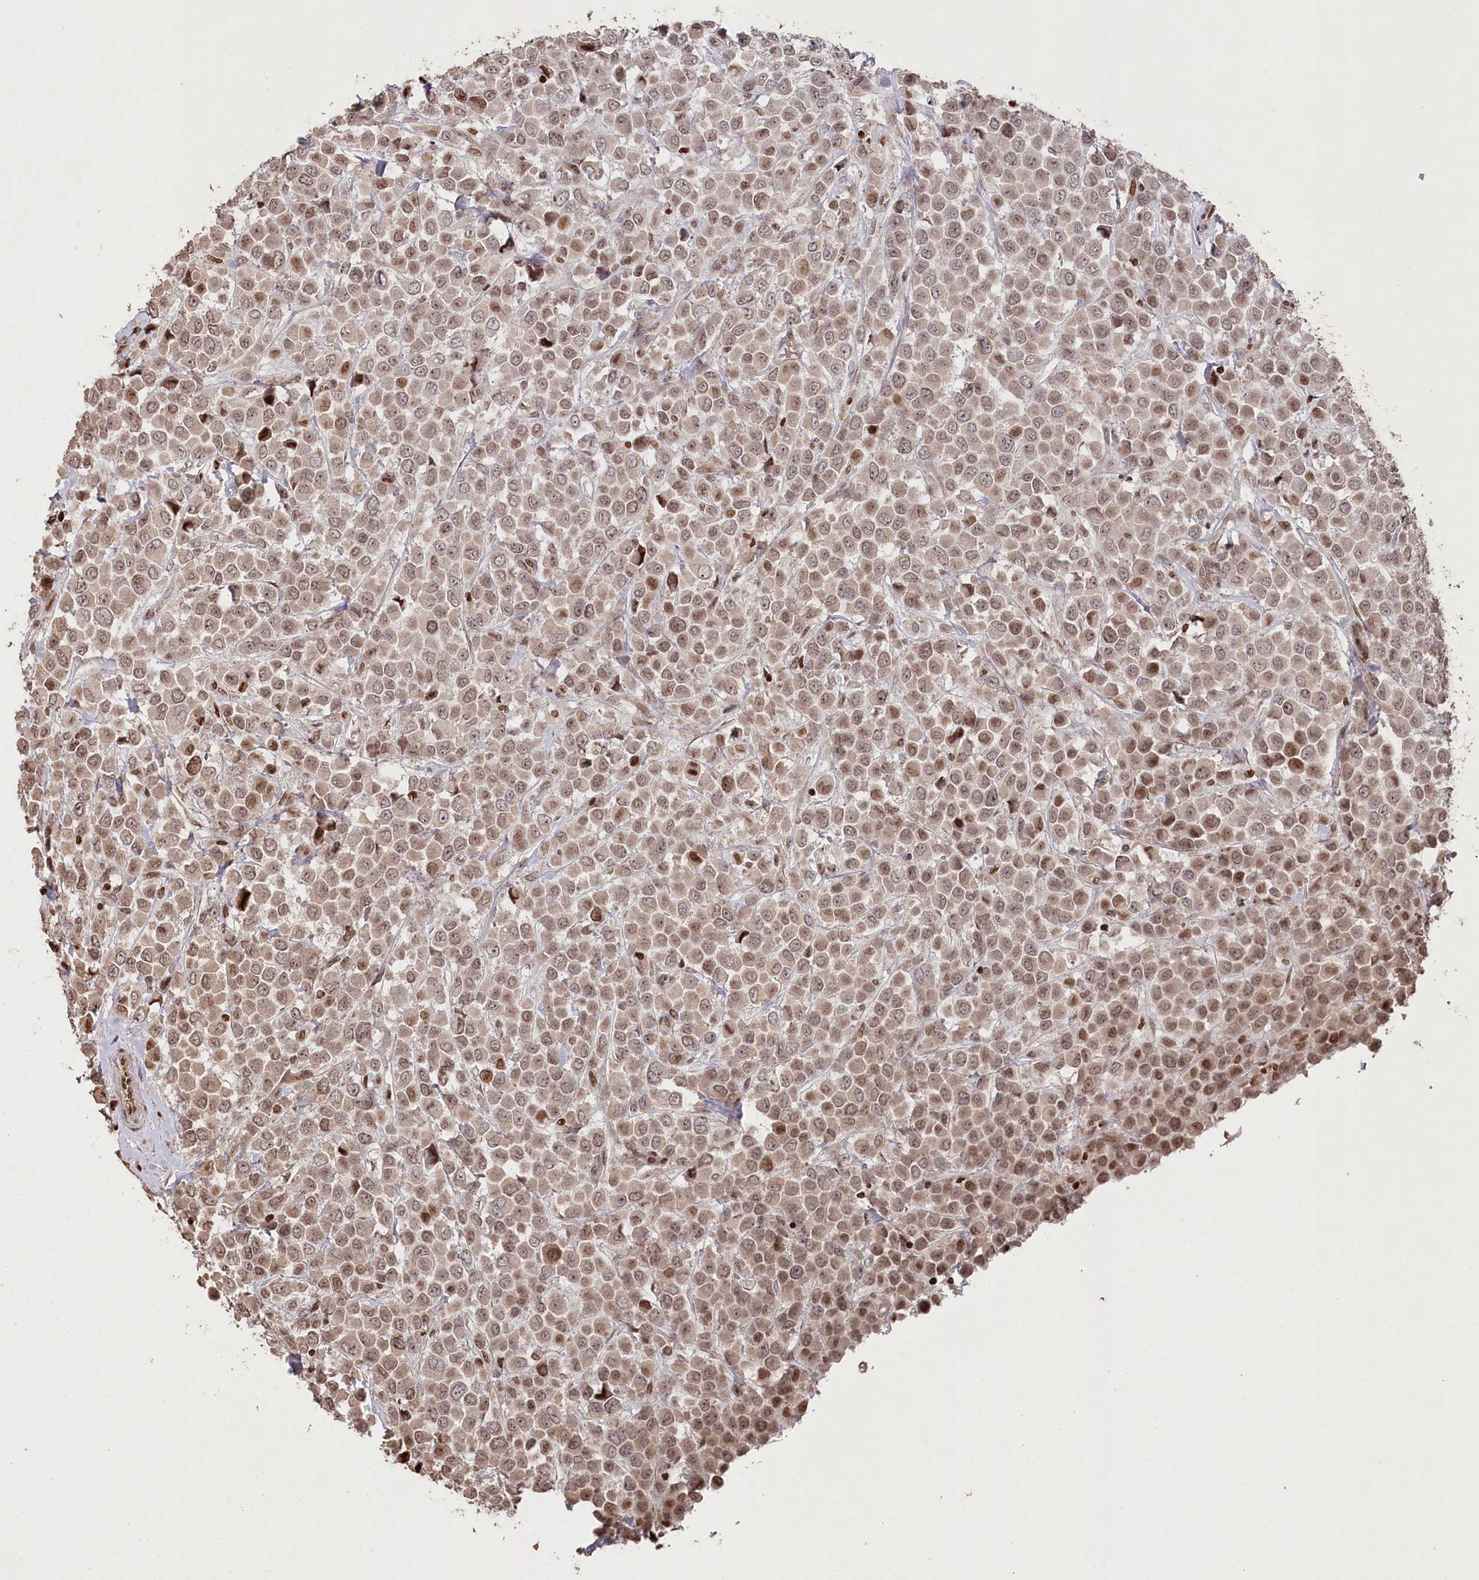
{"staining": {"intensity": "moderate", "quantity": ">75%", "location": "nuclear"}, "tissue": "breast cancer", "cell_type": "Tumor cells", "image_type": "cancer", "snomed": [{"axis": "morphology", "description": "Duct carcinoma"}, {"axis": "topography", "description": "Breast"}], "caption": "Tumor cells show medium levels of moderate nuclear staining in approximately >75% of cells in human breast intraductal carcinoma.", "gene": "CCSER2", "patient": {"sex": "female", "age": 61}}